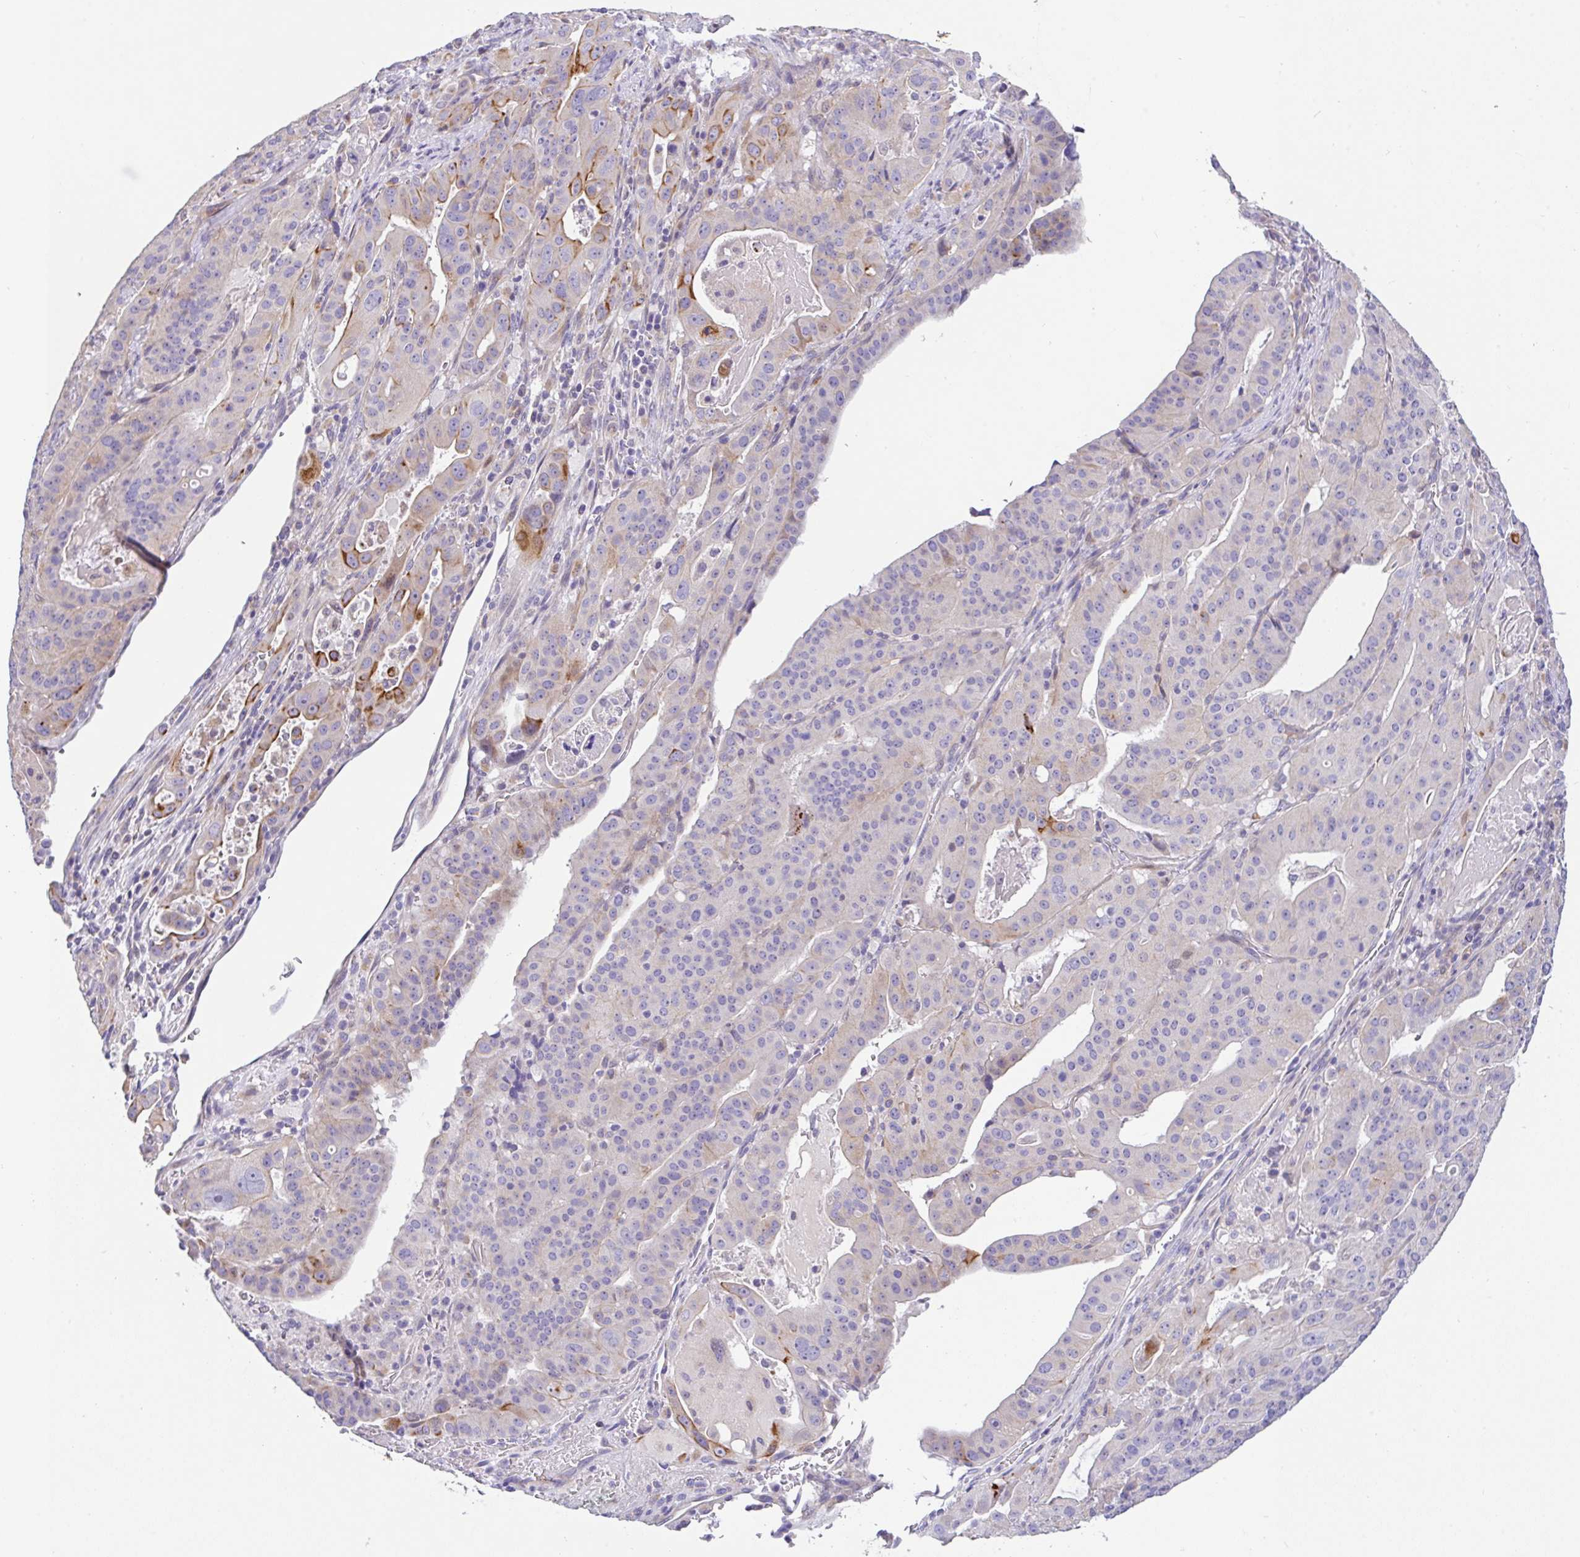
{"staining": {"intensity": "moderate", "quantity": "<25%", "location": "cytoplasmic/membranous"}, "tissue": "stomach cancer", "cell_type": "Tumor cells", "image_type": "cancer", "snomed": [{"axis": "morphology", "description": "Adenocarcinoma, NOS"}, {"axis": "topography", "description": "Stomach"}], "caption": "Immunohistochemical staining of adenocarcinoma (stomach) demonstrates low levels of moderate cytoplasmic/membranous positivity in about <25% of tumor cells. (IHC, brightfield microscopy, high magnification).", "gene": "EPN3", "patient": {"sex": "male", "age": 48}}